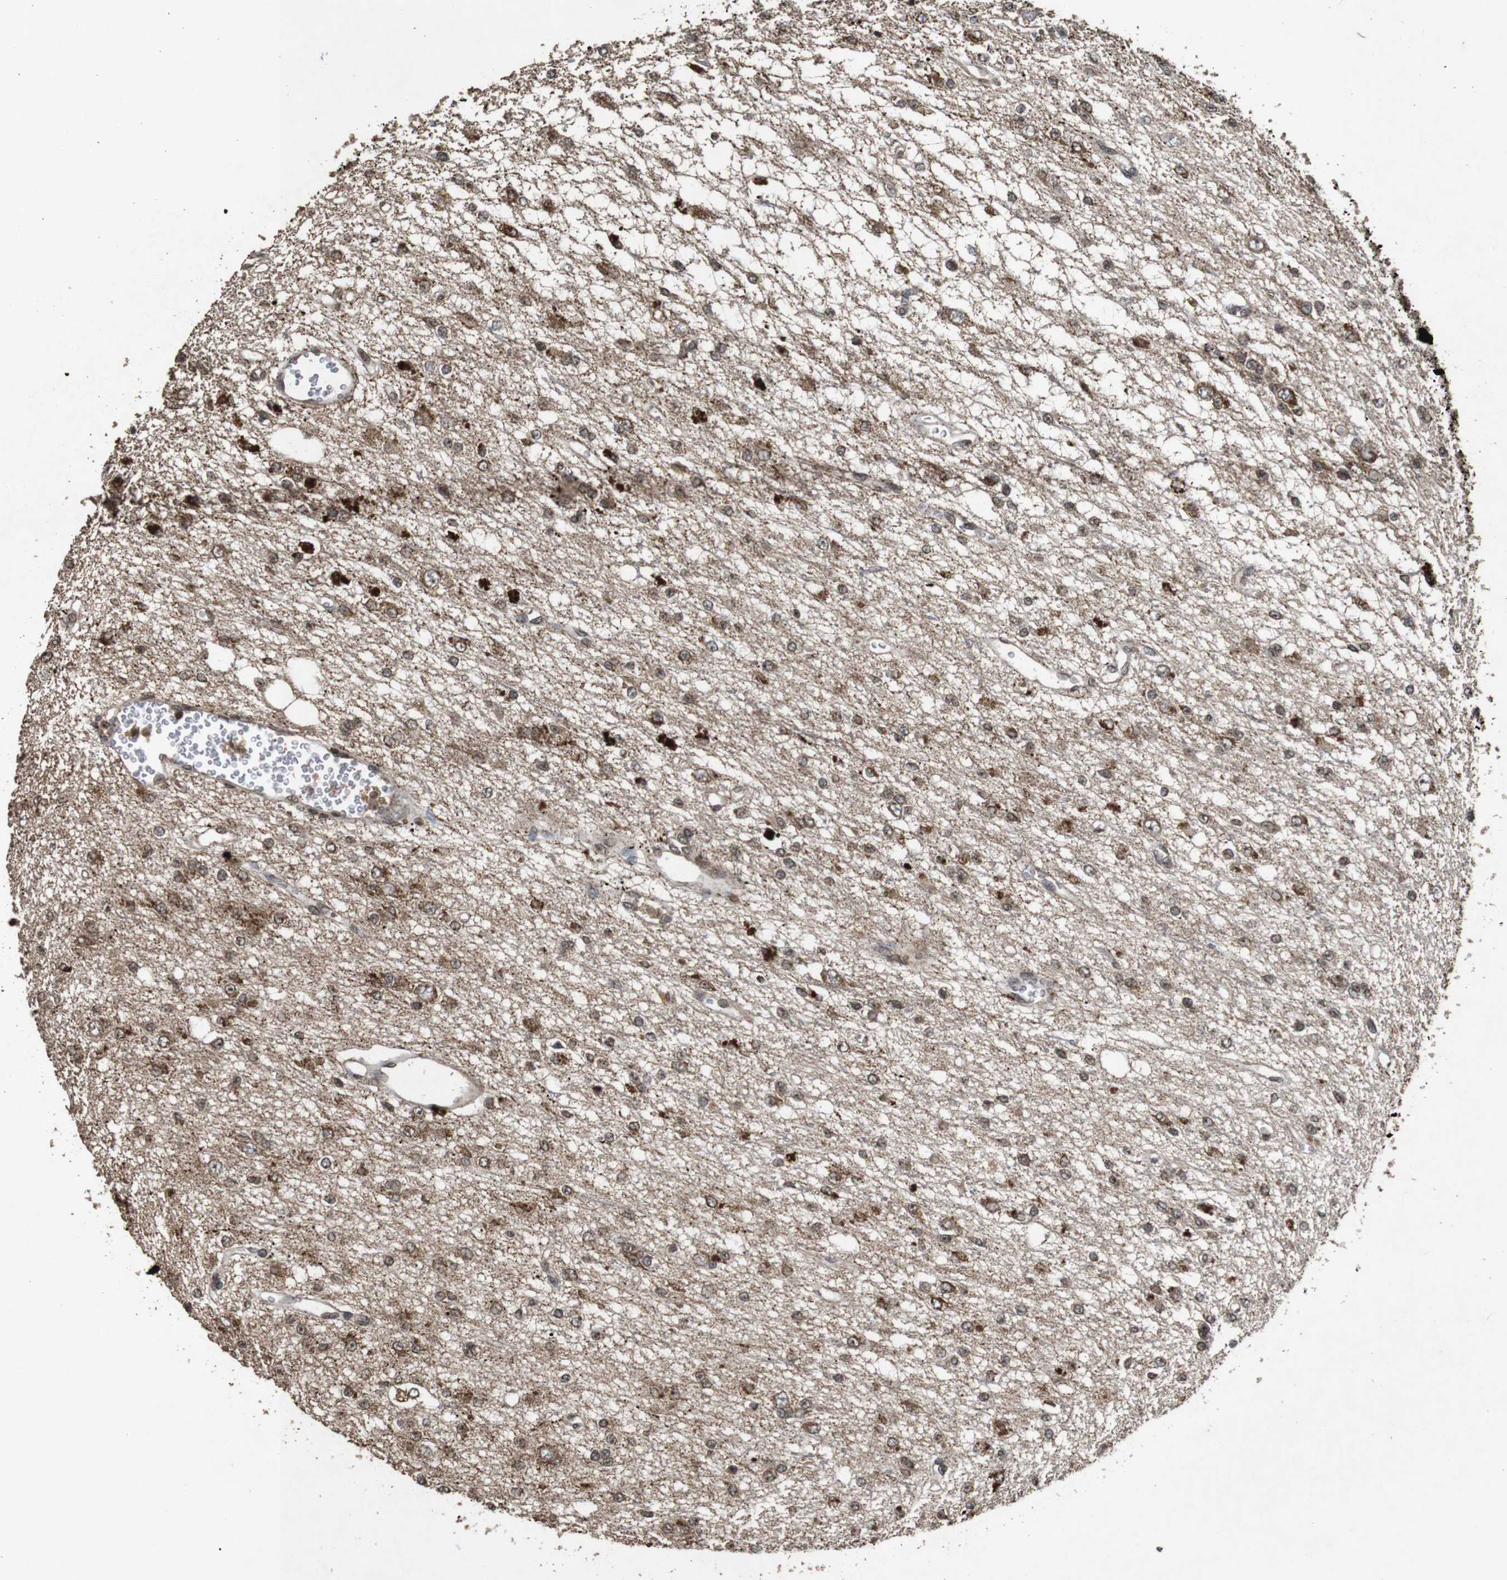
{"staining": {"intensity": "weak", "quantity": "<25%", "location": "nuclear"}, "tissue": "glioma", "cell_type": "Tumor cells", "image_type": "cancer", "snomed": [{"axis": "morphology", "description": "Glioma, malignant, Low grade"}, {"axis": "topography", "description": "Brain"}], "caption": "Micrograph shows no protein expression in tumor cells of glioma tissue.", "gene": "SORL1", "patient": {"sex": "male", "age": 38}}